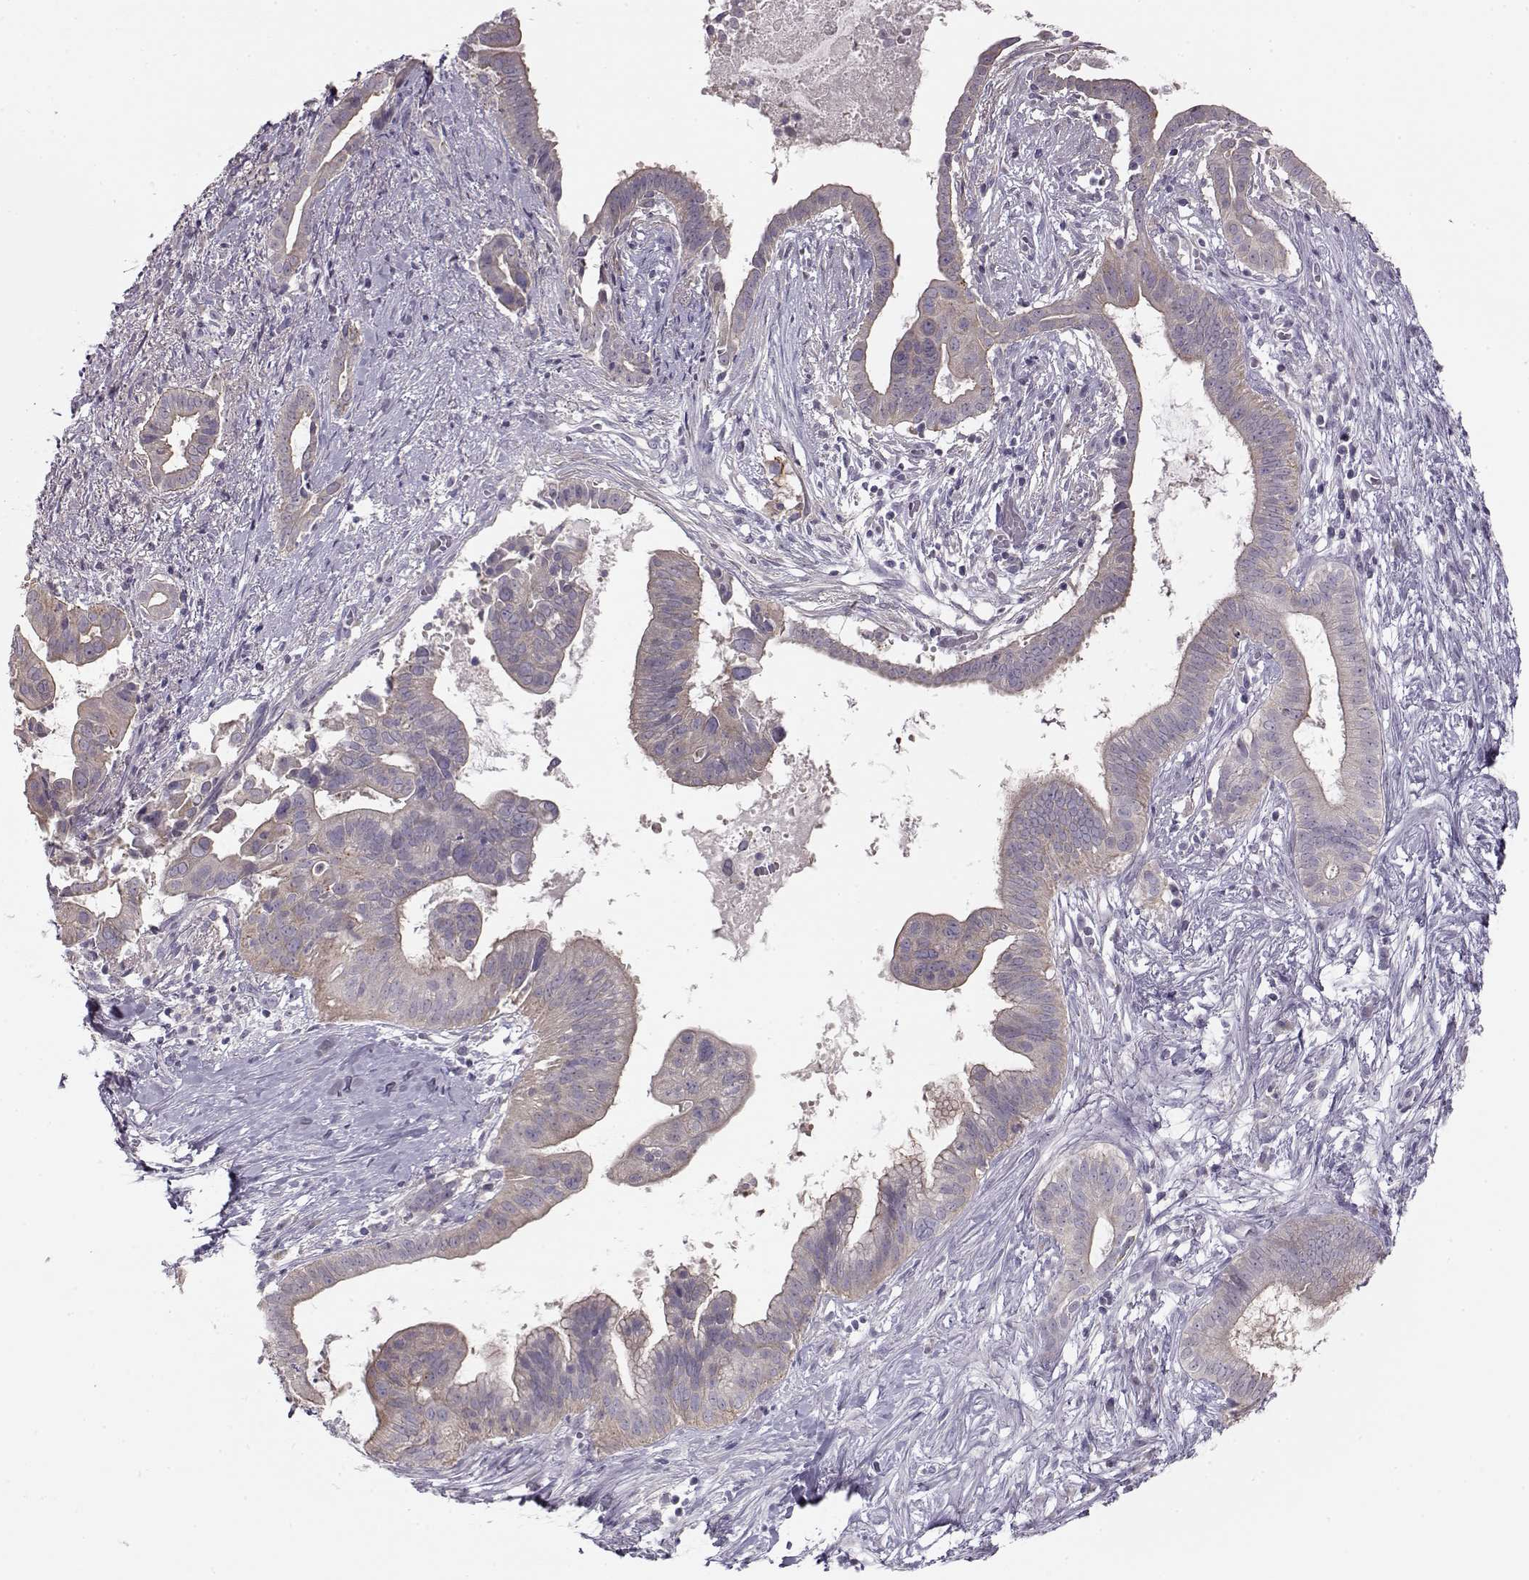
{"staining": {"intensity": "negative", "quantity": "none", "location": "none"}, "tissue": "pancreatic cancer", "cell_type": "Tumor cells", "image_type": "cancer", "snomed": [{"axis": "morphology", "description": "Adenocarcinoma, NOS"}, {"axis": "topography", "description": "Pancreas"}], "caption": "The micrograph reveals no staining of tumor cells in pancreatic cancer.", "gene": "GRK1", "patient": {"sex": "male", "age": 61}}